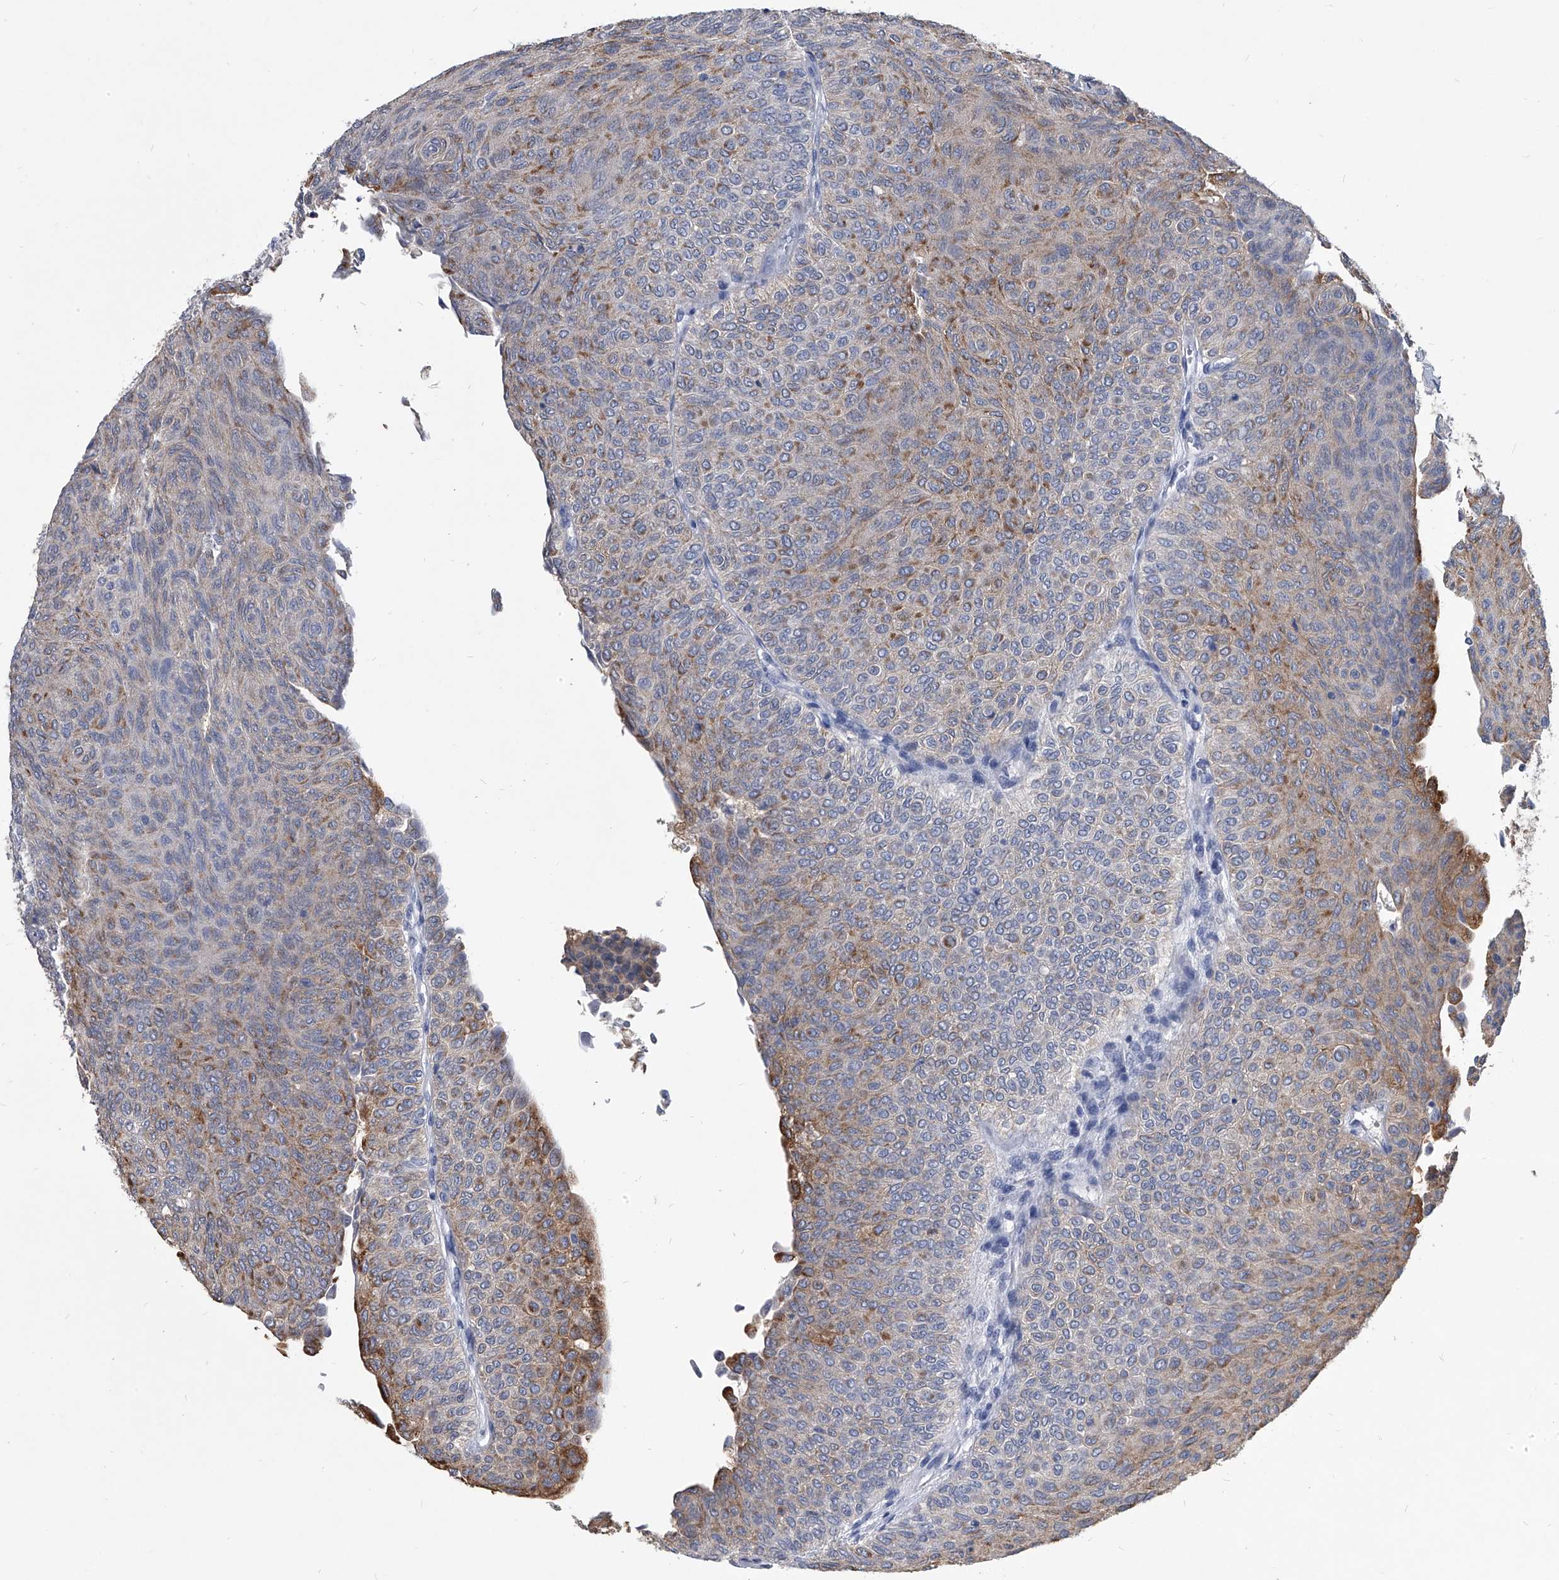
{"staining": {"intensity": "moderate", "quantity": "25%-75%", "location": "cytoplasmic/membranous"}, "tissue": "urothelial cancer", "cell_type": "Tumor cells", "image_type": "cancer", "snomed": [{"axis": "morphology", "description": "Urothelial carcinoma, Low grade"}, {"axis": "topography", "description": "Urinary bladder"}], "caption": "The photomicrograph exhibits a brown stain indicating the presence of a protein in the cytoplasmic/membranous of tumor cells in low-grade urothelial carcinoma.", "gene": "BCAS1", "patient": {"sex": "male", "age": 78}}